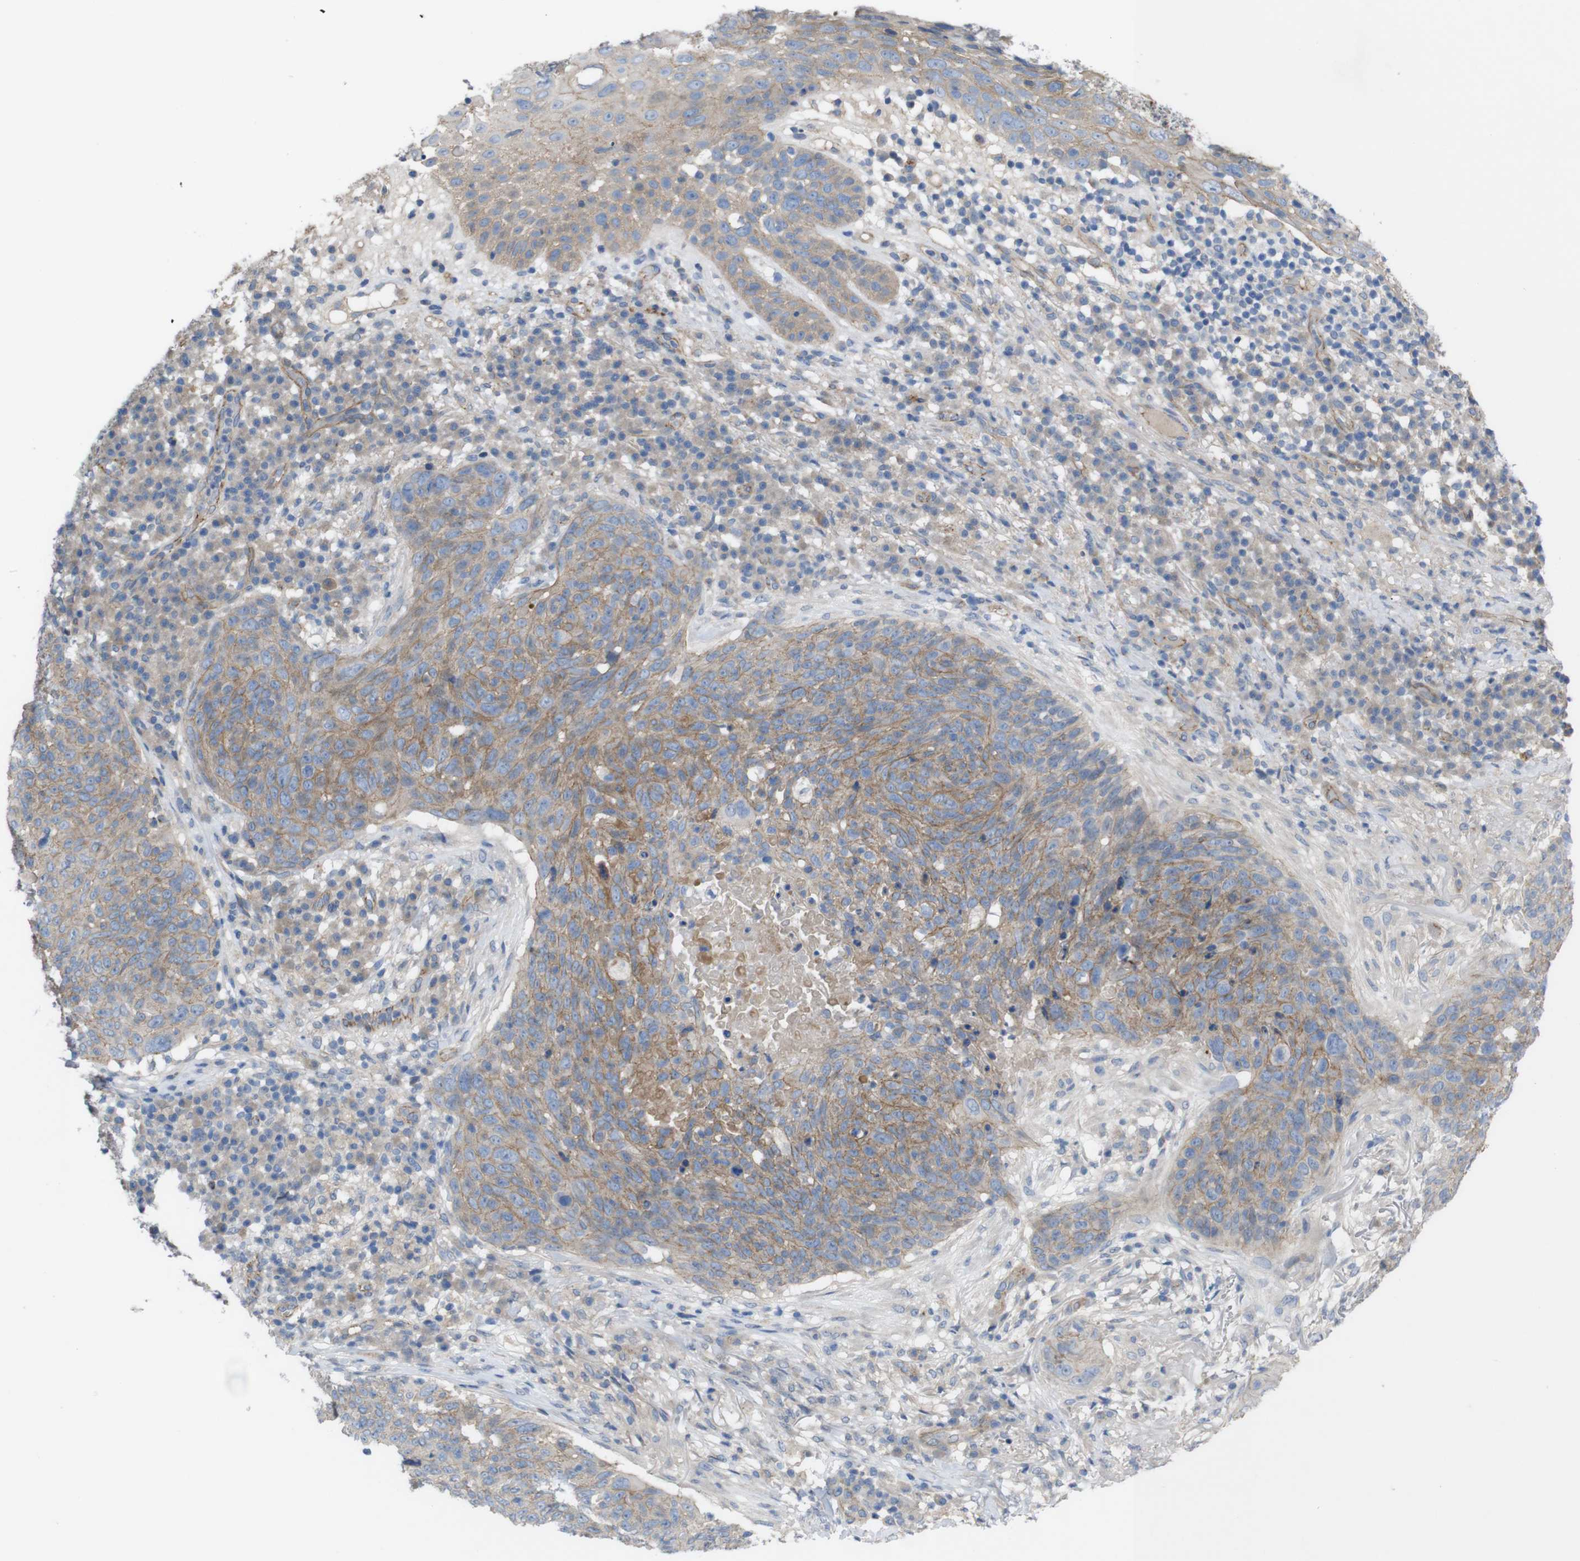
{"staining": {"intensity": "moderate", "quantity": "<25%", "location": "cytoplasmic/membranous"}, "tissue": "skin cancer", "cell_type": "Tumor cells", "image_type": "cancer", "snomed": [{"axis": "morphology", "description": "Squamous cell carcinoma in situ, NOS"}, {"axis": "morphology", "description": "Squamous cell carcinoma, NOS"}, {"axis": "topography", "description": "Skin"}], "caption": "Skin cancer (squamous cell carcinoma) stained with DAB immunohistochemistry exhibits low levels of moderate cytoplasmic/membranous positivity in approximately <25% of tumor cells.", "gene": "KIDINS220", "patient": {"sex": "male", "age": 93}}